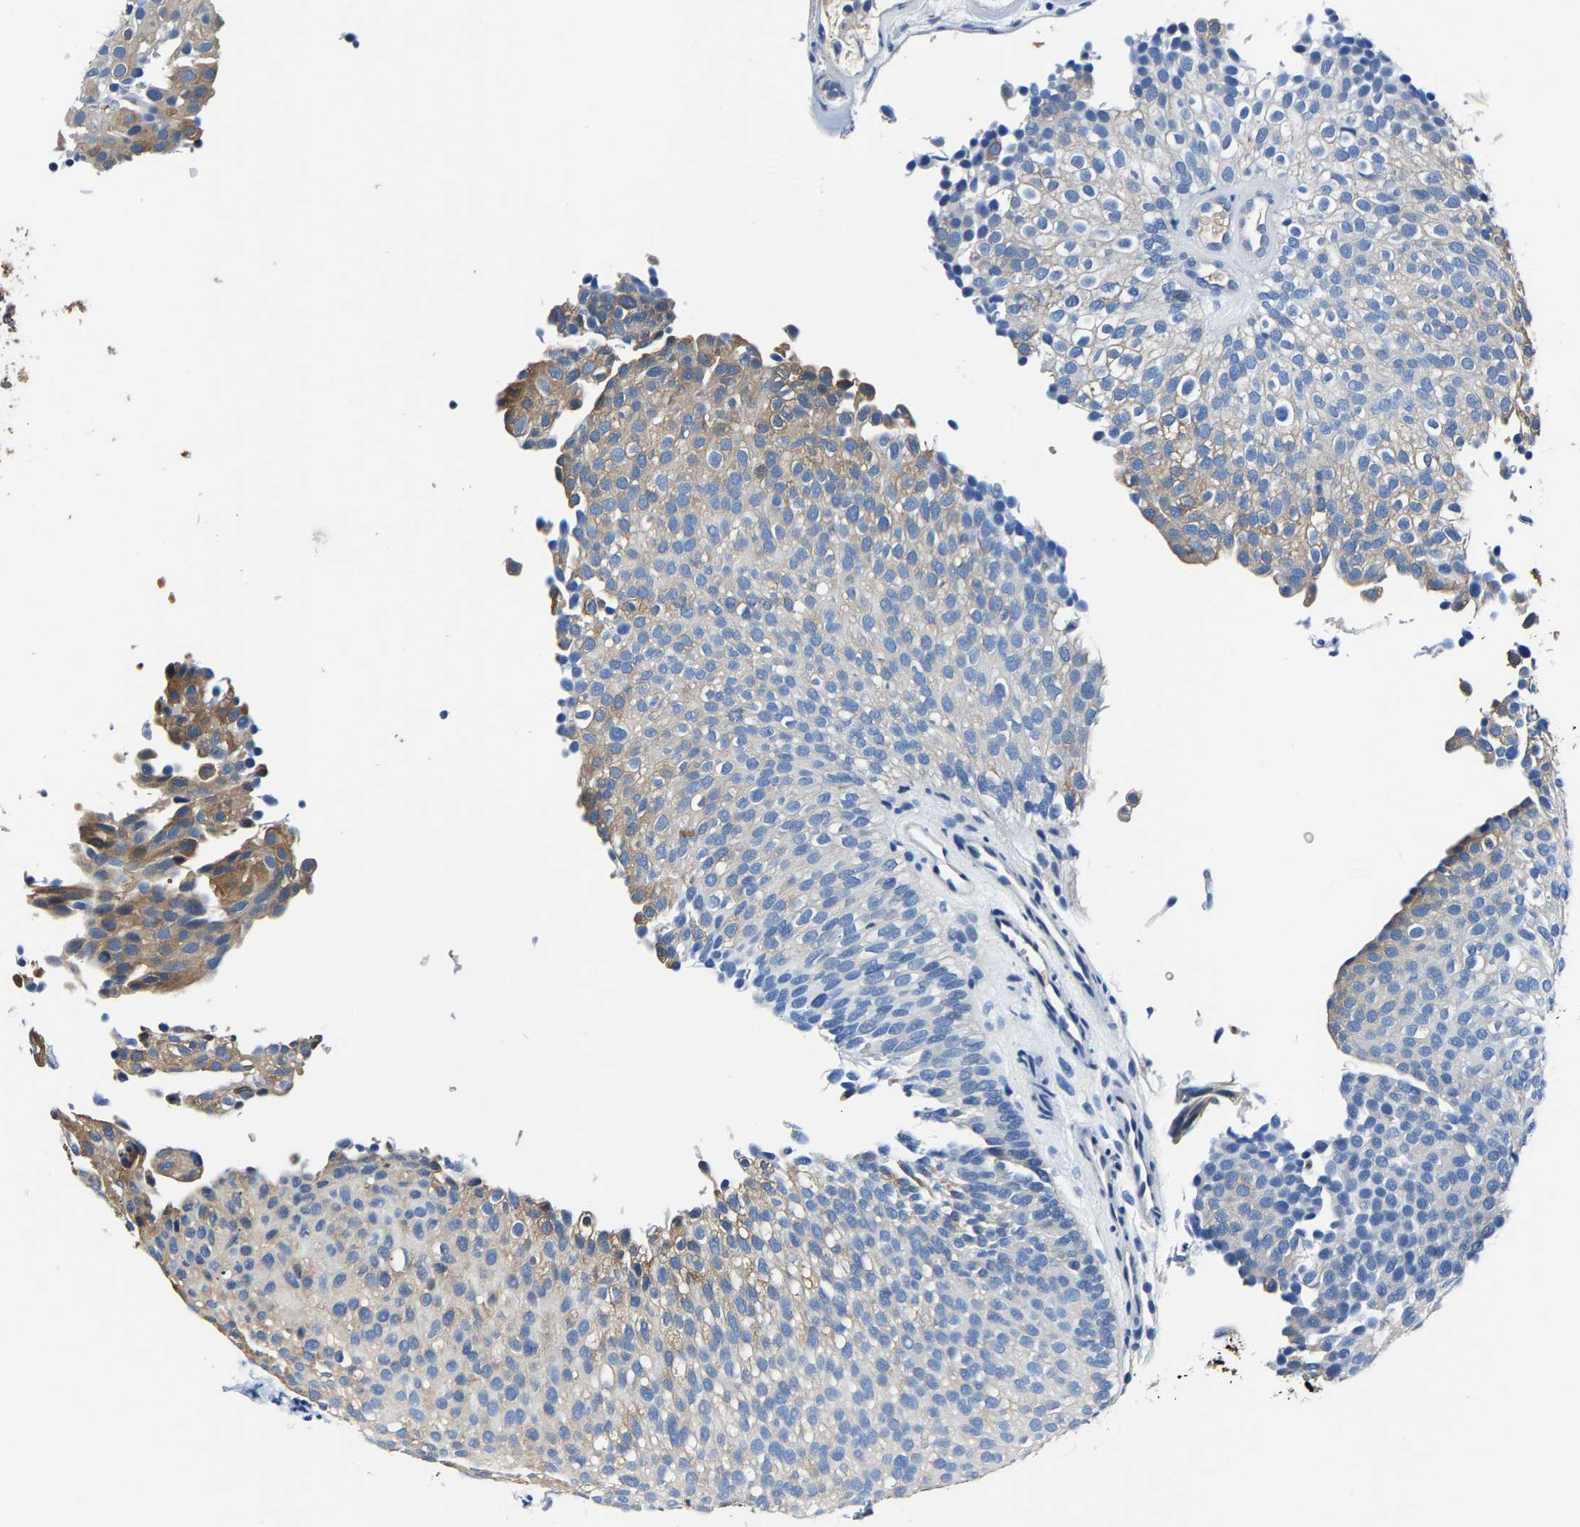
{"staining": {"intensity": "moderate", "quantity": "<25%", "location": "cytoplasmic/membranous"}, "tissue": "urothelial cancer", "cell_type": "Tumor cells", "image_type": "cancer", "snomed": [{"axis": "morphology", "description": "Urothelial carcinoma, Low grade"}, {"axis": "topography", "description": "Urinary bladder"}], "caption": "Urothelial cancer tissue demonstrates moderate cytoplasmic/membranous staining in about <25% of tumor cells, visualized by immunohistochemistry.", "gene": "ALDOB", "patient": {"sex": "male", "age": 78}}